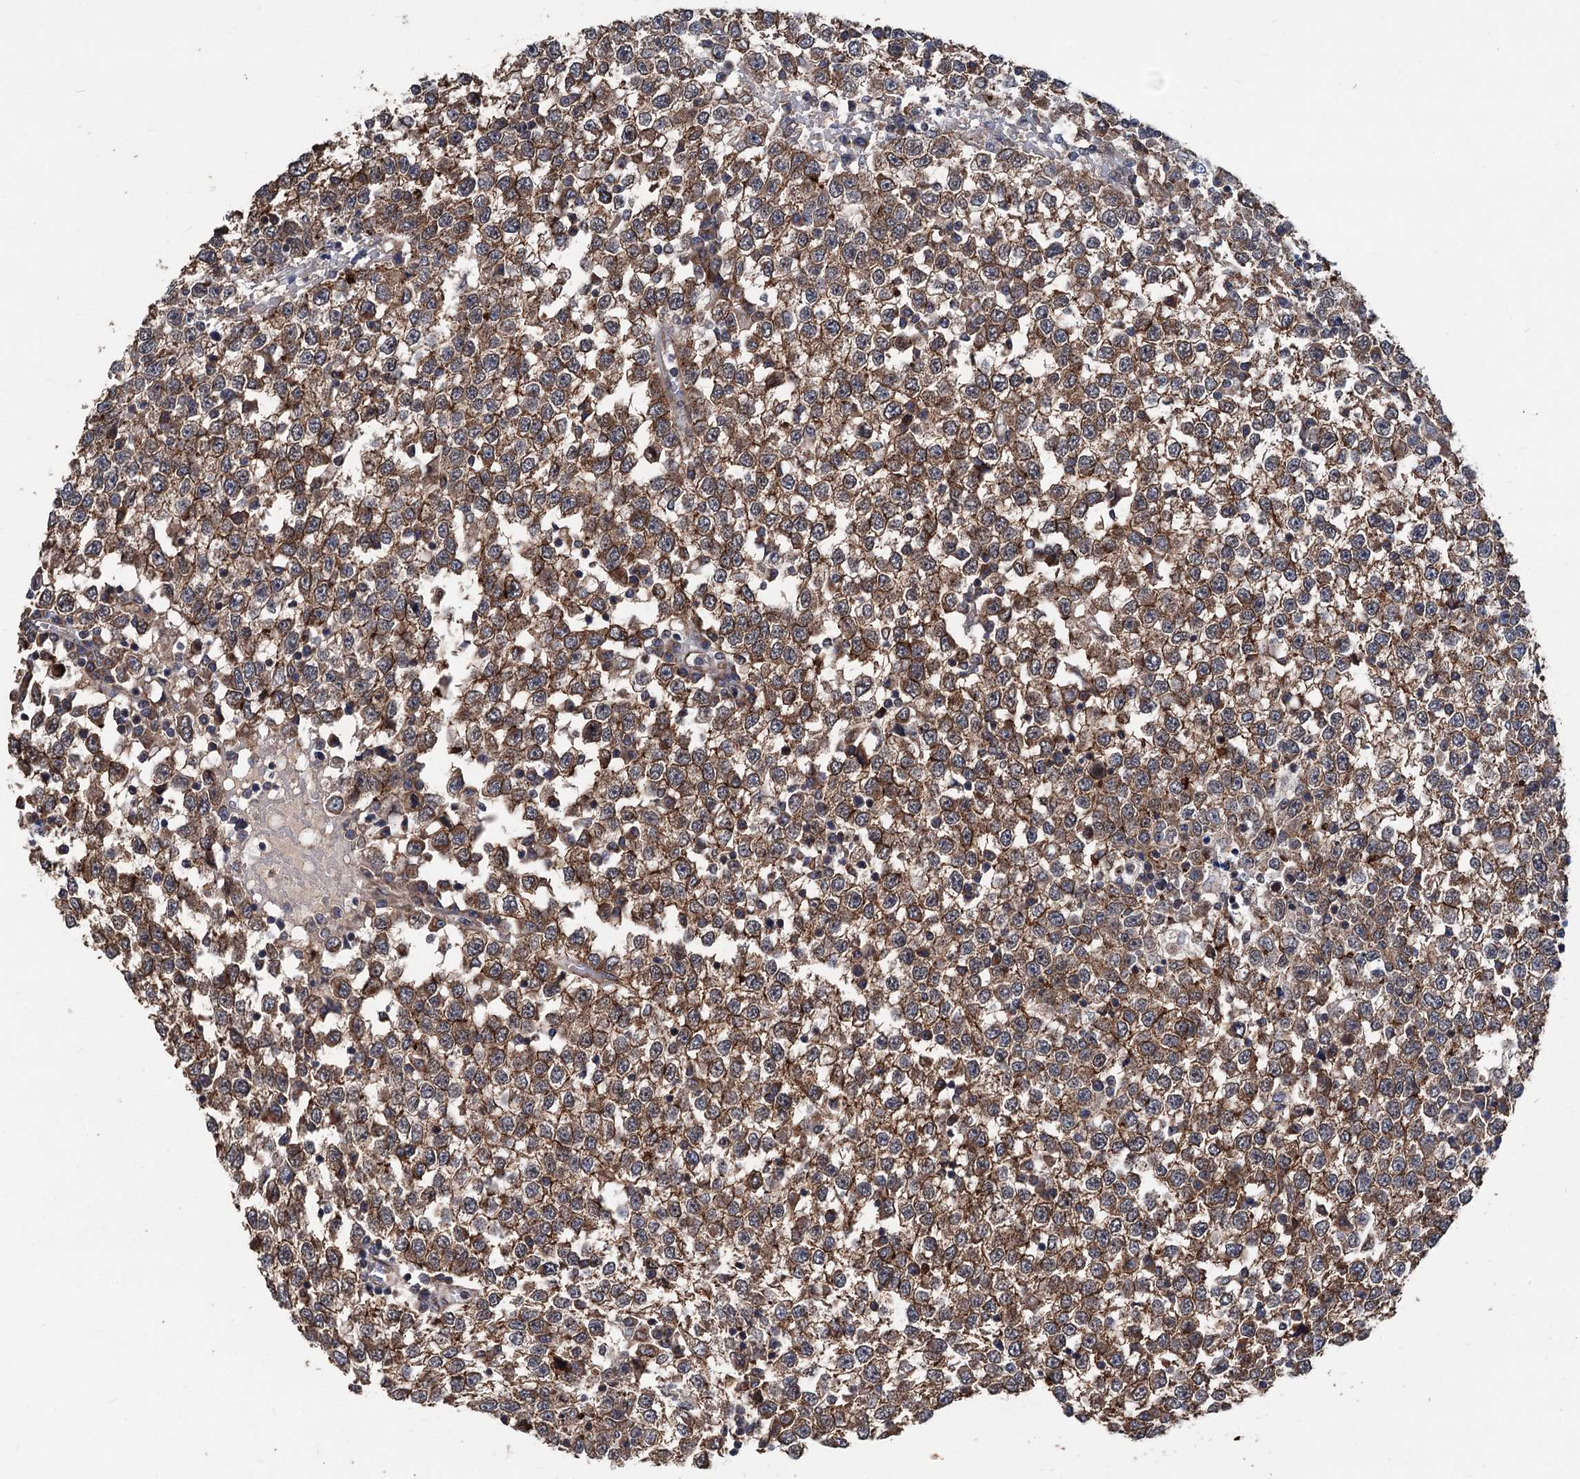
{"staining": {"intensity": "moderate", "quantity": ">75%", "location": "cytoplasmic/membranous"}, "tissue": "testis cancer", "cell_type": "Tumor cells", "image_type": "cancer", "snomed": [{"axis": "morphology", "description": "Seminoma, NOS"}, {"axis": "topography", "description": "Testis"}], "caption": "Human testis seminoma stained for a protein (brown) shows moderate cytoplasmic/membranous positive positivity in approximately >75% of tumor cells.", "gene": "DGLUCY", "patient": {"sex": "male", "age": 65}}